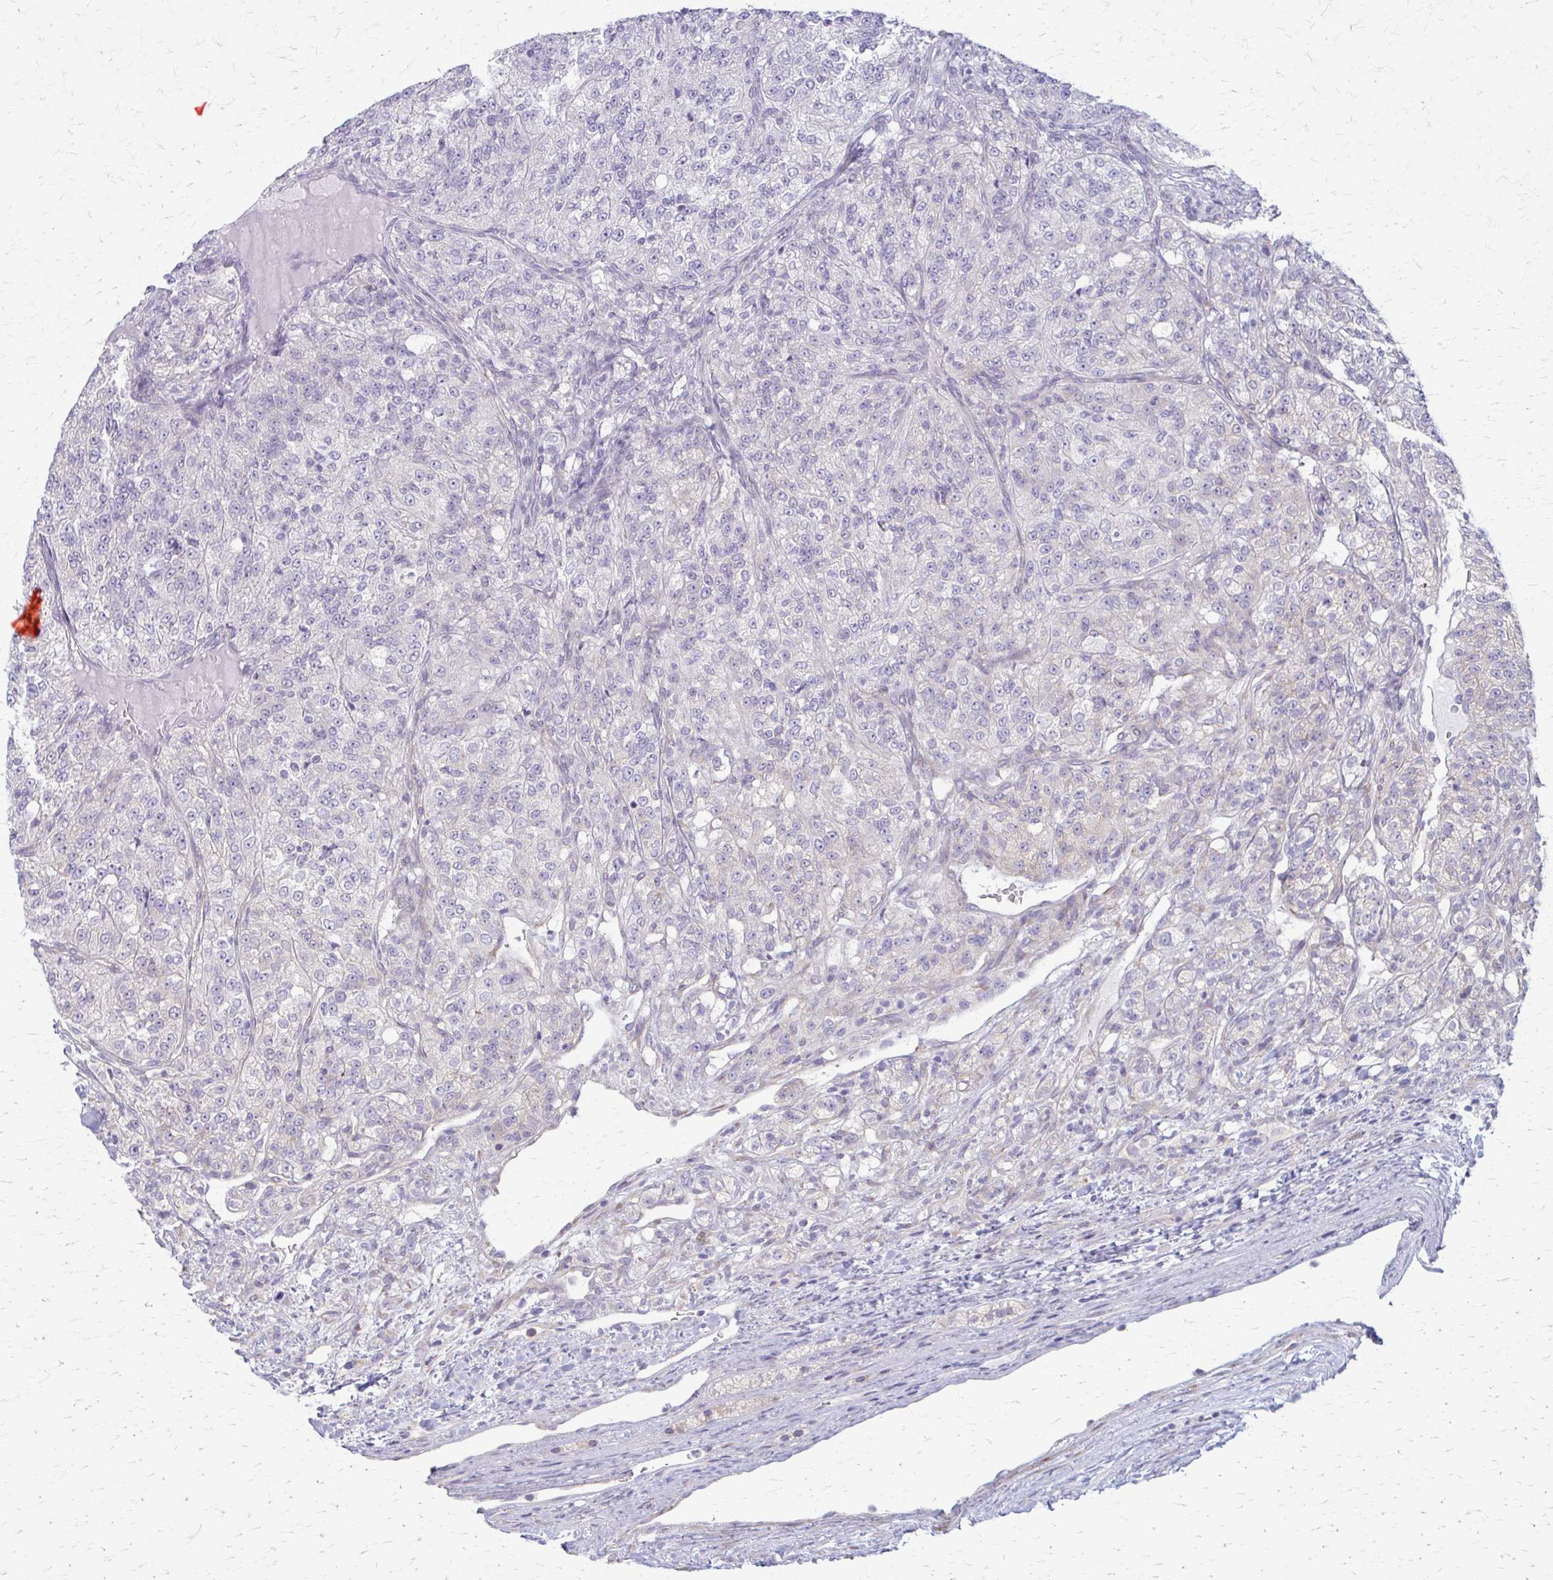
{"staining": {"intensity": "negative", "quantity": "none", "location": "none"}, "tissue": "renal cancer", "cell_type": "Tumor cells", "image_type": "cancer", "snomed": [{"axis": "morphology", "description": "Adenocarcinoma, NOS"}, {"axis": "topography", "description": "Kidney"}], "caption": "Human renal cancer stained for a protein using immunohistochemistry (IHC) shows no staining in tumor cells.", "gene": "PRKRA", "patient": {"sex": "female", "age": 63}}